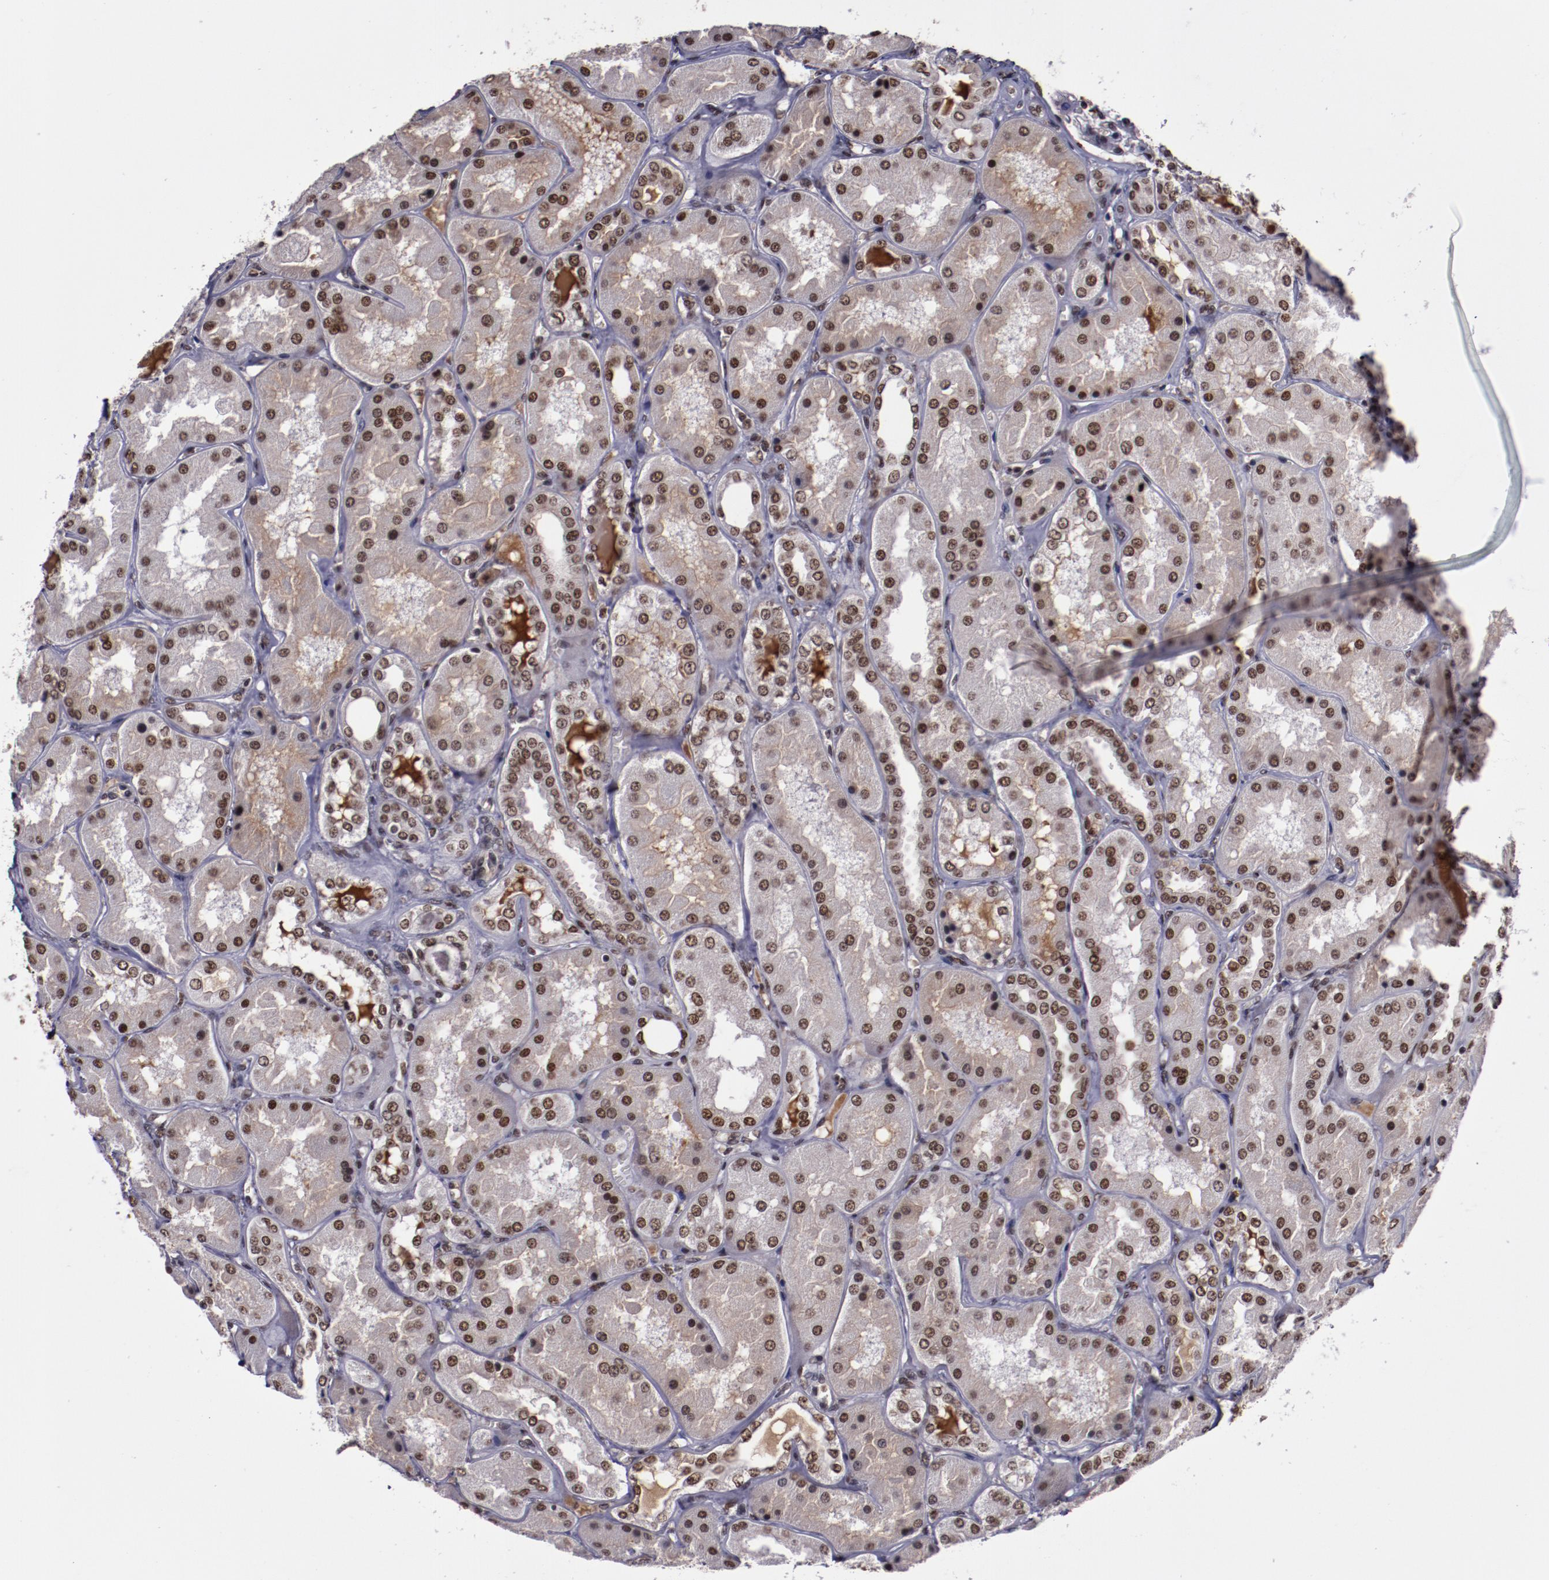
{"staining": {"intensity": "strong", "quantity": "25%-75%", "location": "nuclear"}, "tissue": "kidney", "cell_type": "Cells in glomeruli", "image_type": "normal", "snomed": [{"axis": "morphology", "description": "Normal tissue, NOS"}, {"axis": "topography", "description": "Kidney"}], "caption": "Kidney stained with DAB immunohistochemistry (IHC) demonstrates high levels of strong nuclear positivity in approximately 25%-75% of cells in glomeruli. Nuclei are stained in blue.", "gene": "ERH", "patient": {"sex": "female", "age": 56}}